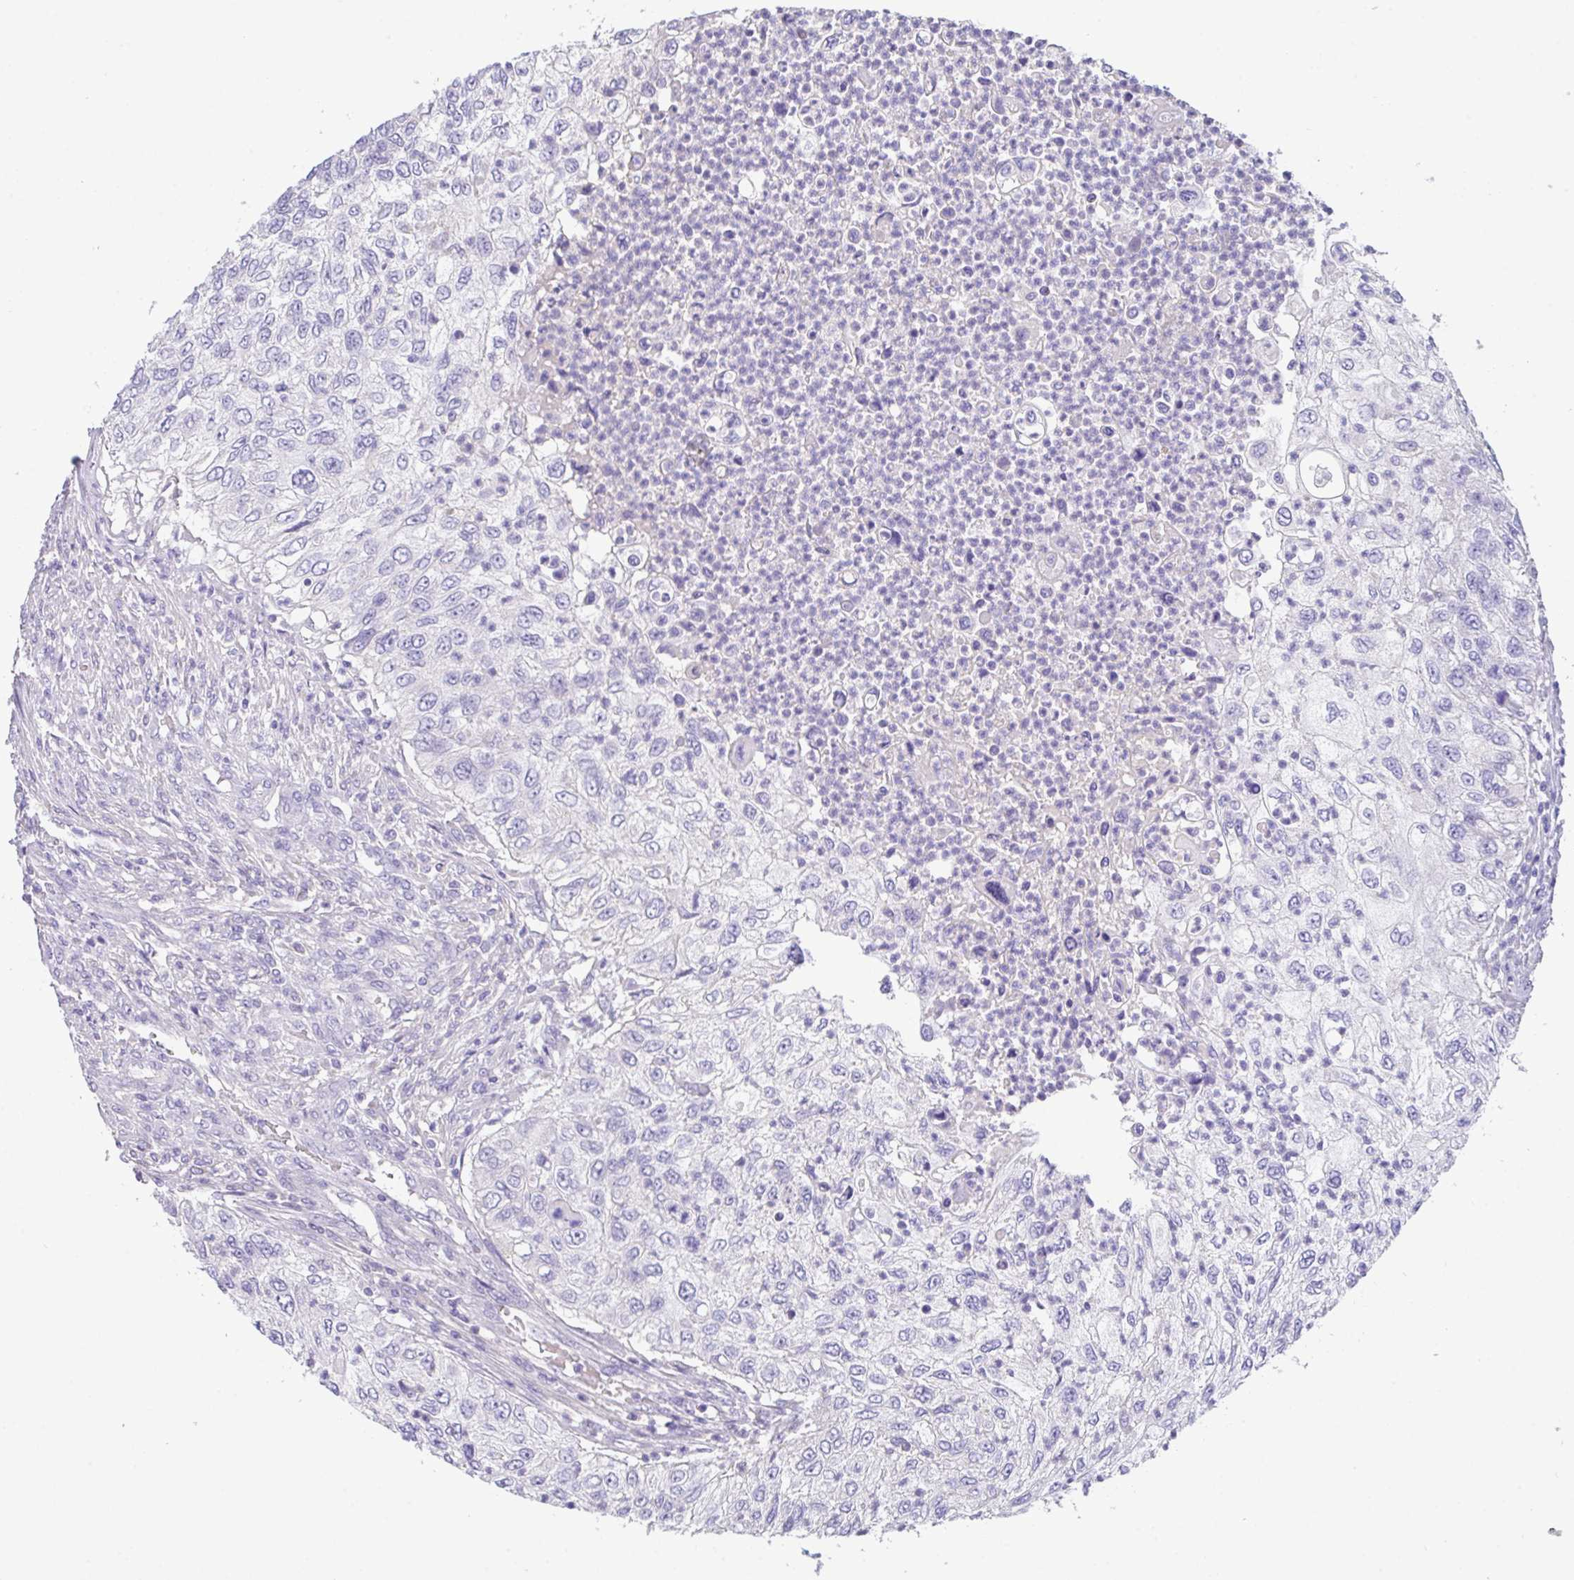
{"staining": {"intensity": "negative", "quantity": "none", "location": "none"}, "tissue": "urothelial cancer", "cell_type": "Tumor cells", "image_type": "cancer", "snomed": [{"axis": "morphology", "description": "Urothelial carcinoma, High grade"}, {"axis": "topography", "description": "Urinary bladder"}], "caption": "High magnification brightfield microscopy of urothelial carcinoma (high-grade) stained with DAB (brown) and counterstained with hematoxylin (blue): tumor cells show no significant expression.", "gene": "CA10", "patient": {"sex": "female", "age": 60}}